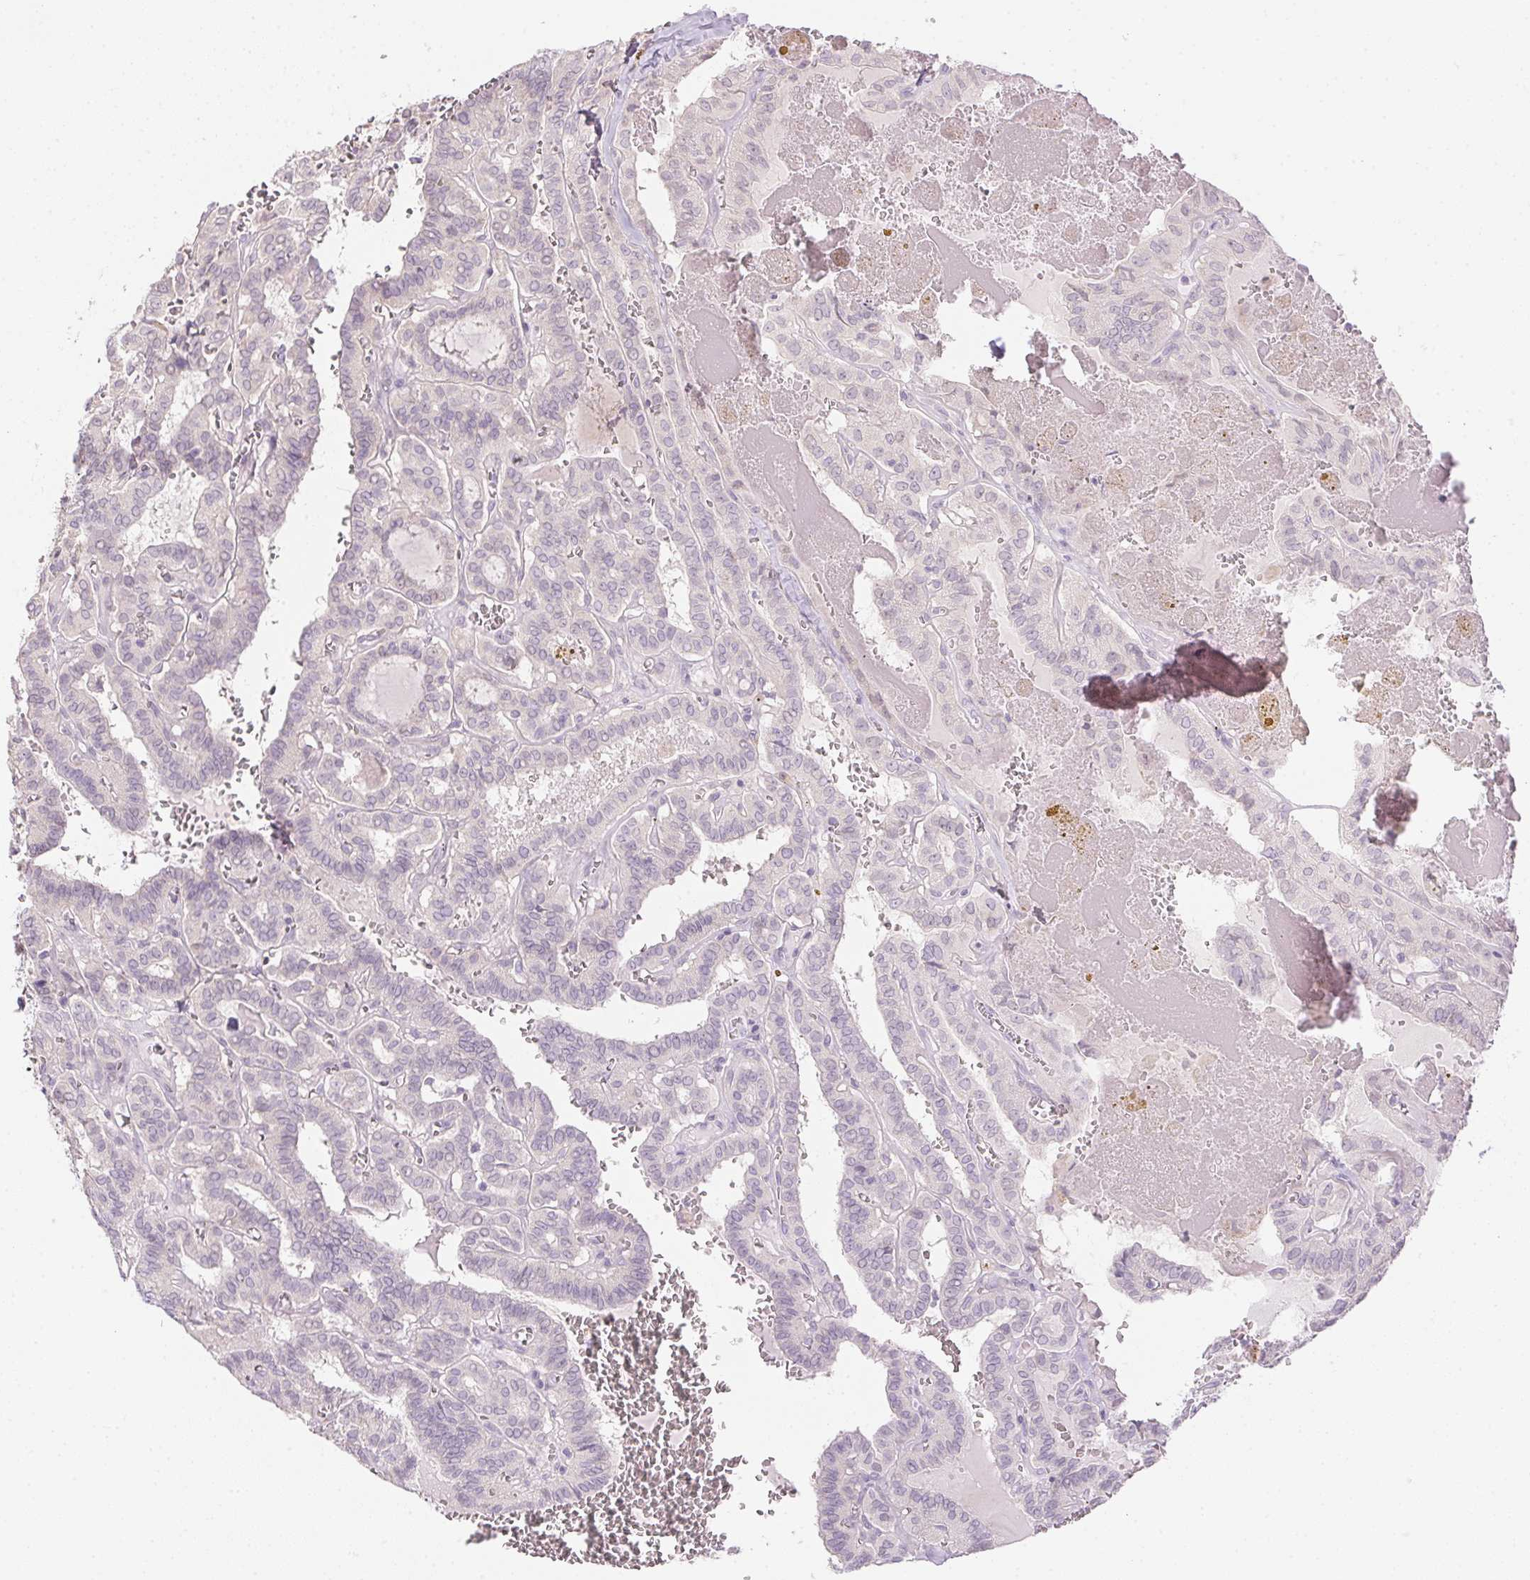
{"staining": {"intensity": "negative", "quantity": "none", "location": "none"}, "tissue": "thyroid cancer", "cell_type": "Tumor cells", "image_type": "cancer", "snomed": [{"axis": "morphology", "description": "Papillary adenocarcinoma, NOS"}, {"axis": "topography", "description": "Thyroid gland"}], "caption": "Thyroid cancer was stained to show a protein in brown. There is no significant positivity in tumor cells. (Stains: DAB (3,3'-diaminobenzidine) IHC with hematoxylin counter stain, Microscopy: brightfield microscopy at high magnification).", "gene": "CTCFL", "patient": {"sex": "female", "age": 21}}